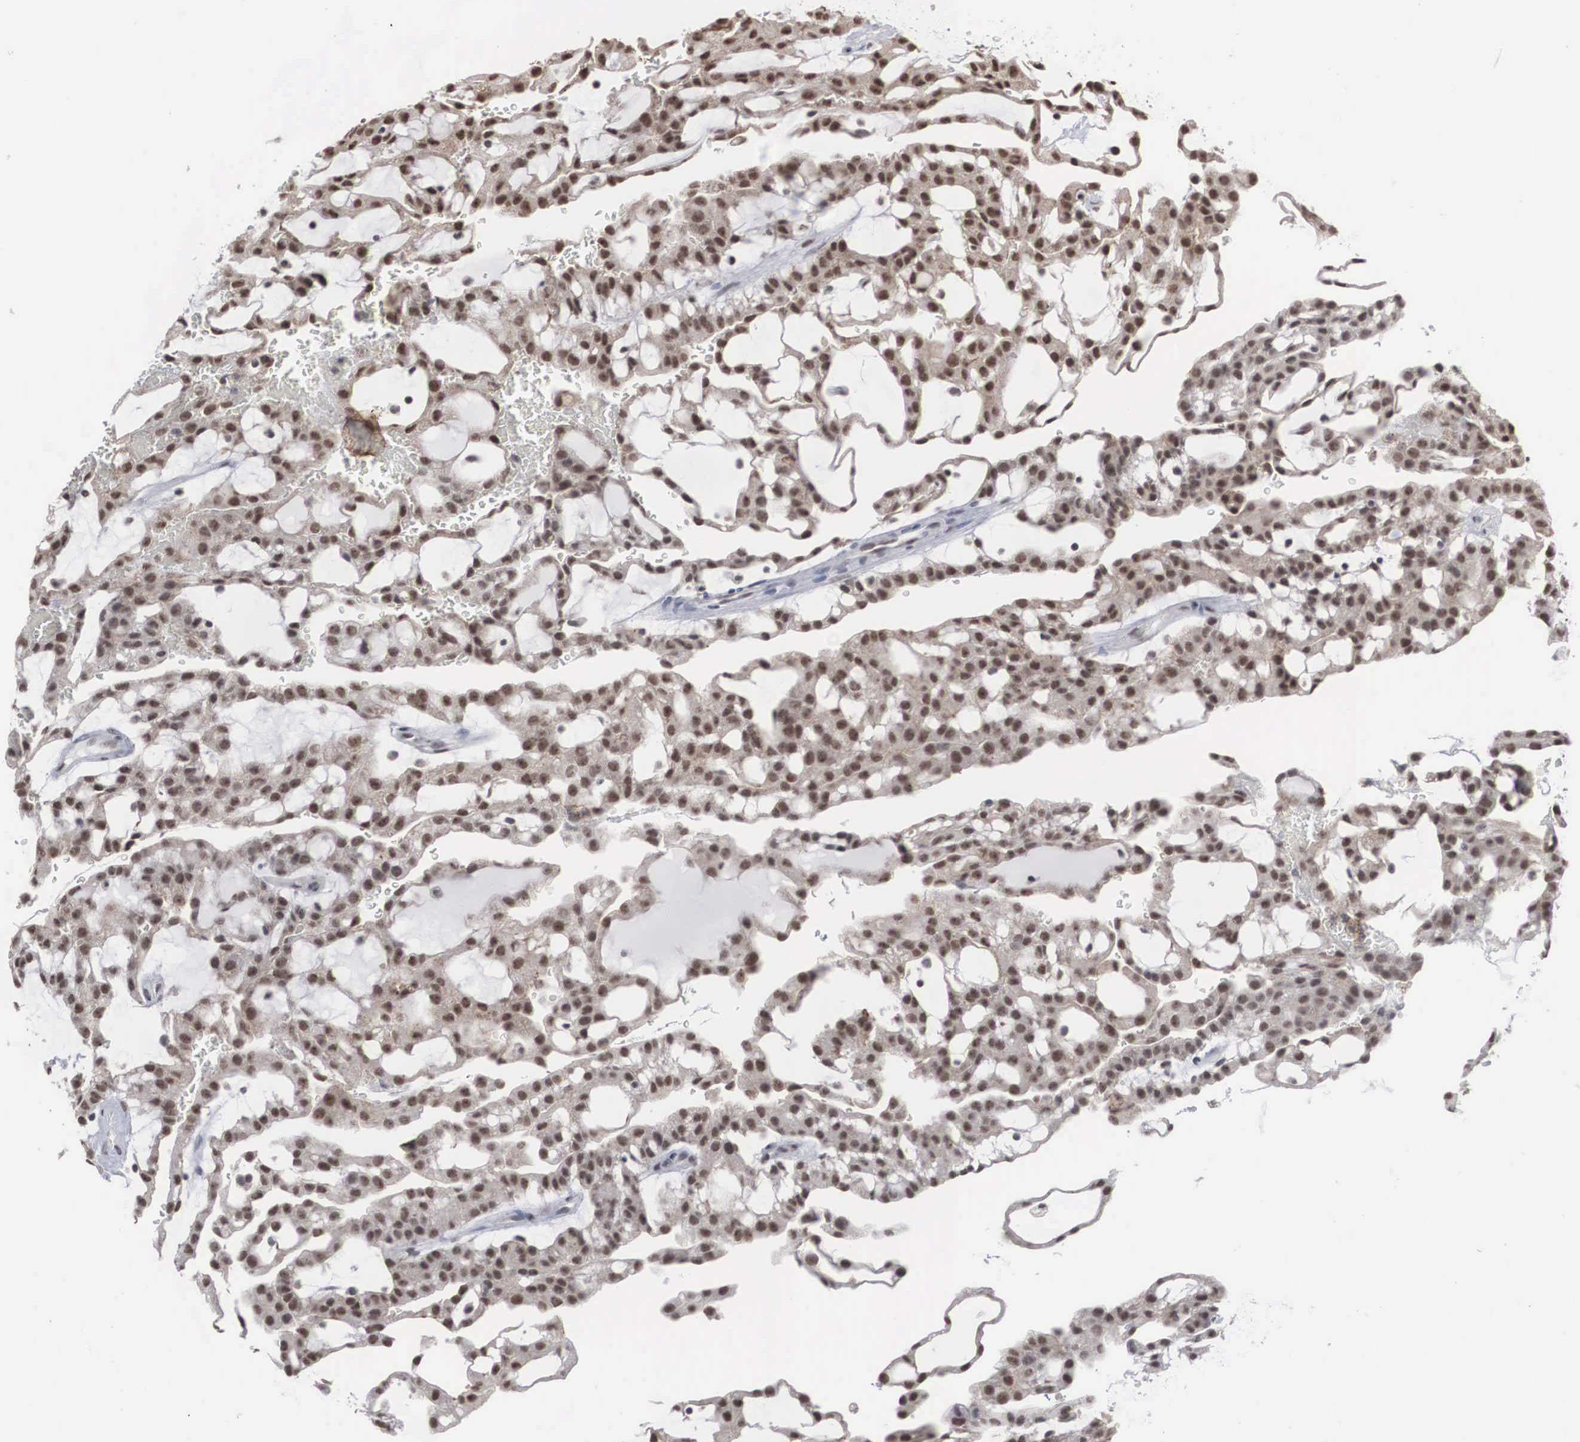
{"staining": {"intensity": "weak", "quantity": "25%-75%", "location": "nuclear"}, "tissue": "renal cancer", "cell_type": "Tumor cells", "image_type": "cancer", "snomed": [{"axis": "morphology", "description": "Adenocarcinoma, NOS"}, {"axis": "topography", "description": "Kidney"}], "caption": "Renal adenocarcinoma was stained to show a protein in brown. There is low levels of weak nuclear expression in approximately 25%-75% of tumor cells.", "gene": "AUTS2", "patient": {"sex": "male", "age": 63}}